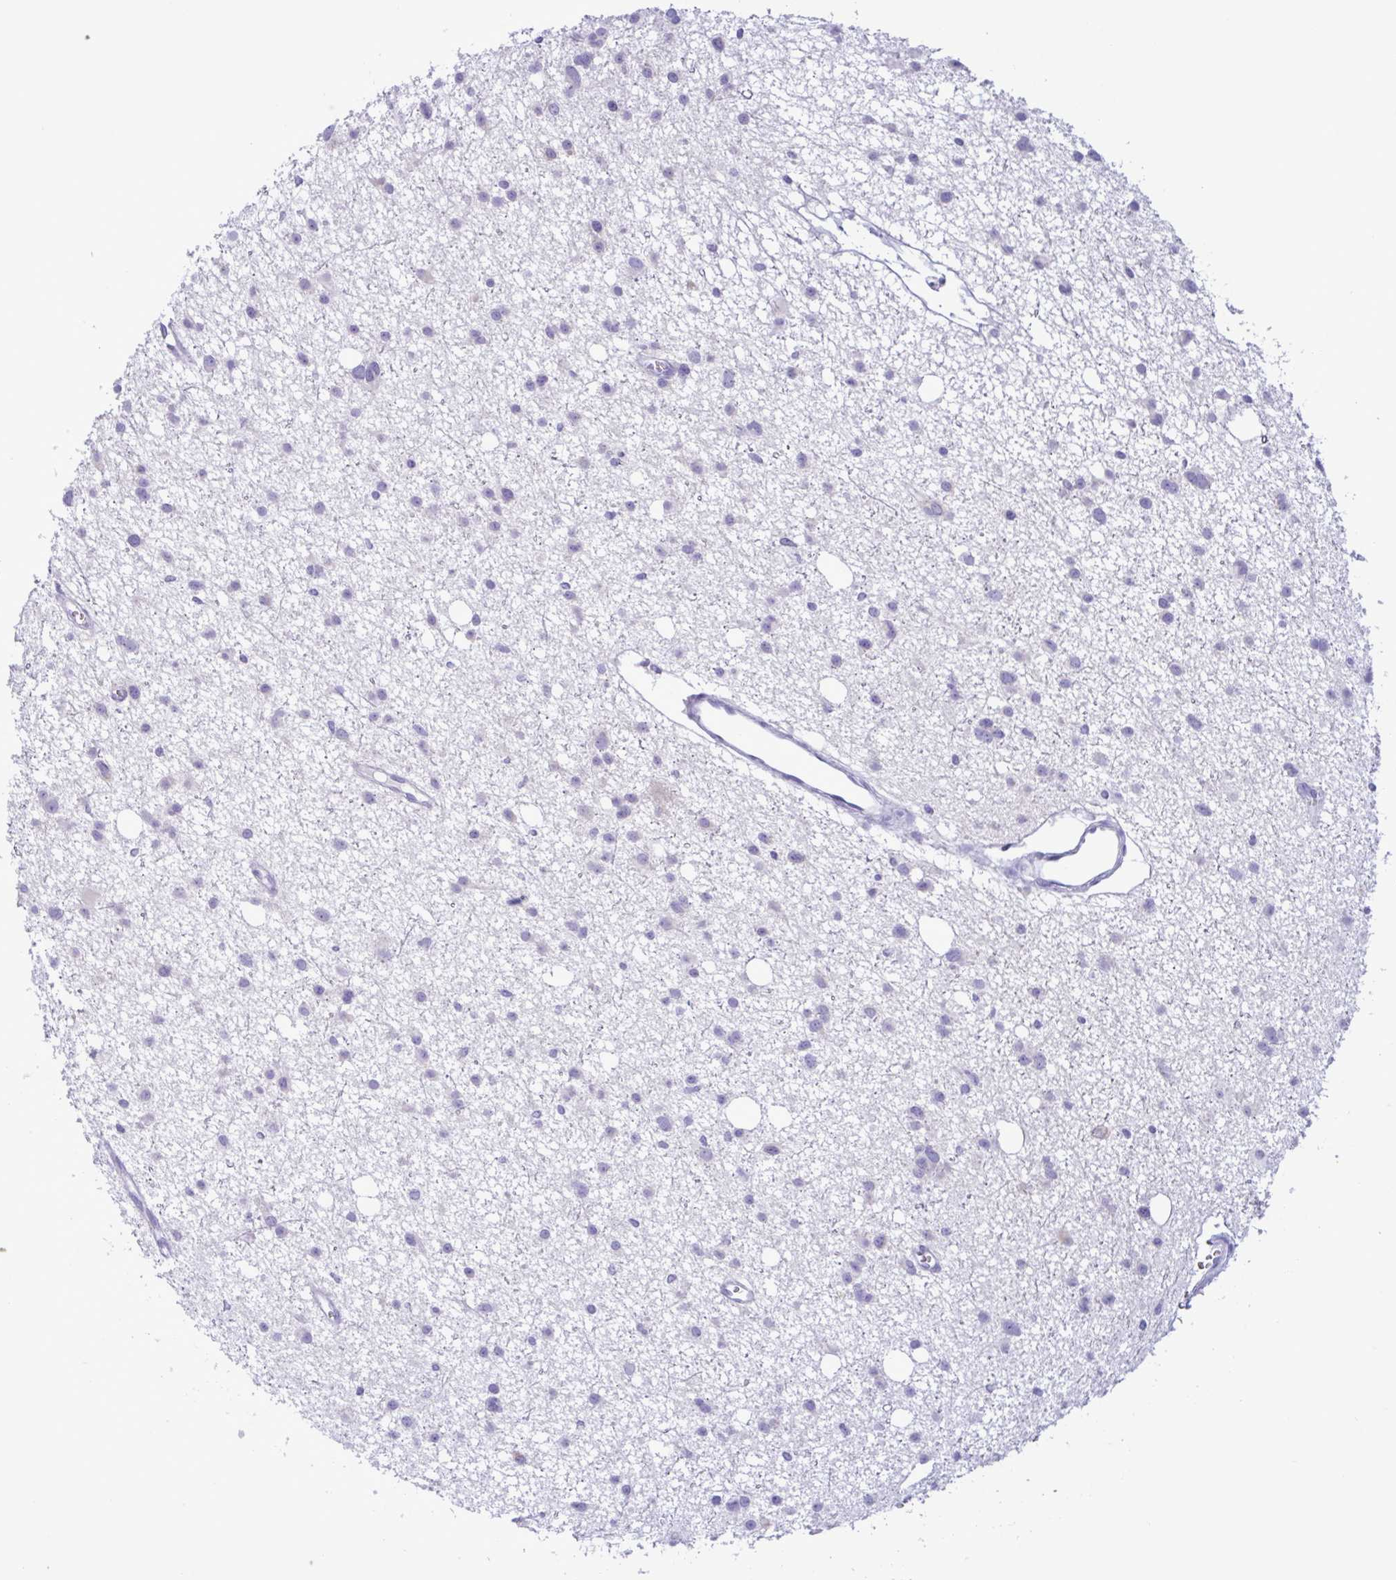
{"staining": {"intensity": "negative", "quantity": "none", "location": "none"}, "tissue": "glioma", "cell_type": "Tumor cells", "image_type": "cancer", "snomed": [{"axis": "morphology", "description": "Glioma, malignant, High grade"}, {"axis": "topography", "description": "Brain"}], "caption": "This is an immunohistochemistry (IHC) photomicrograph of human glioma. There is no expression in tumor cells.", "gene": "SREBF1", "patient": {"sex": "male", "age": 23}}